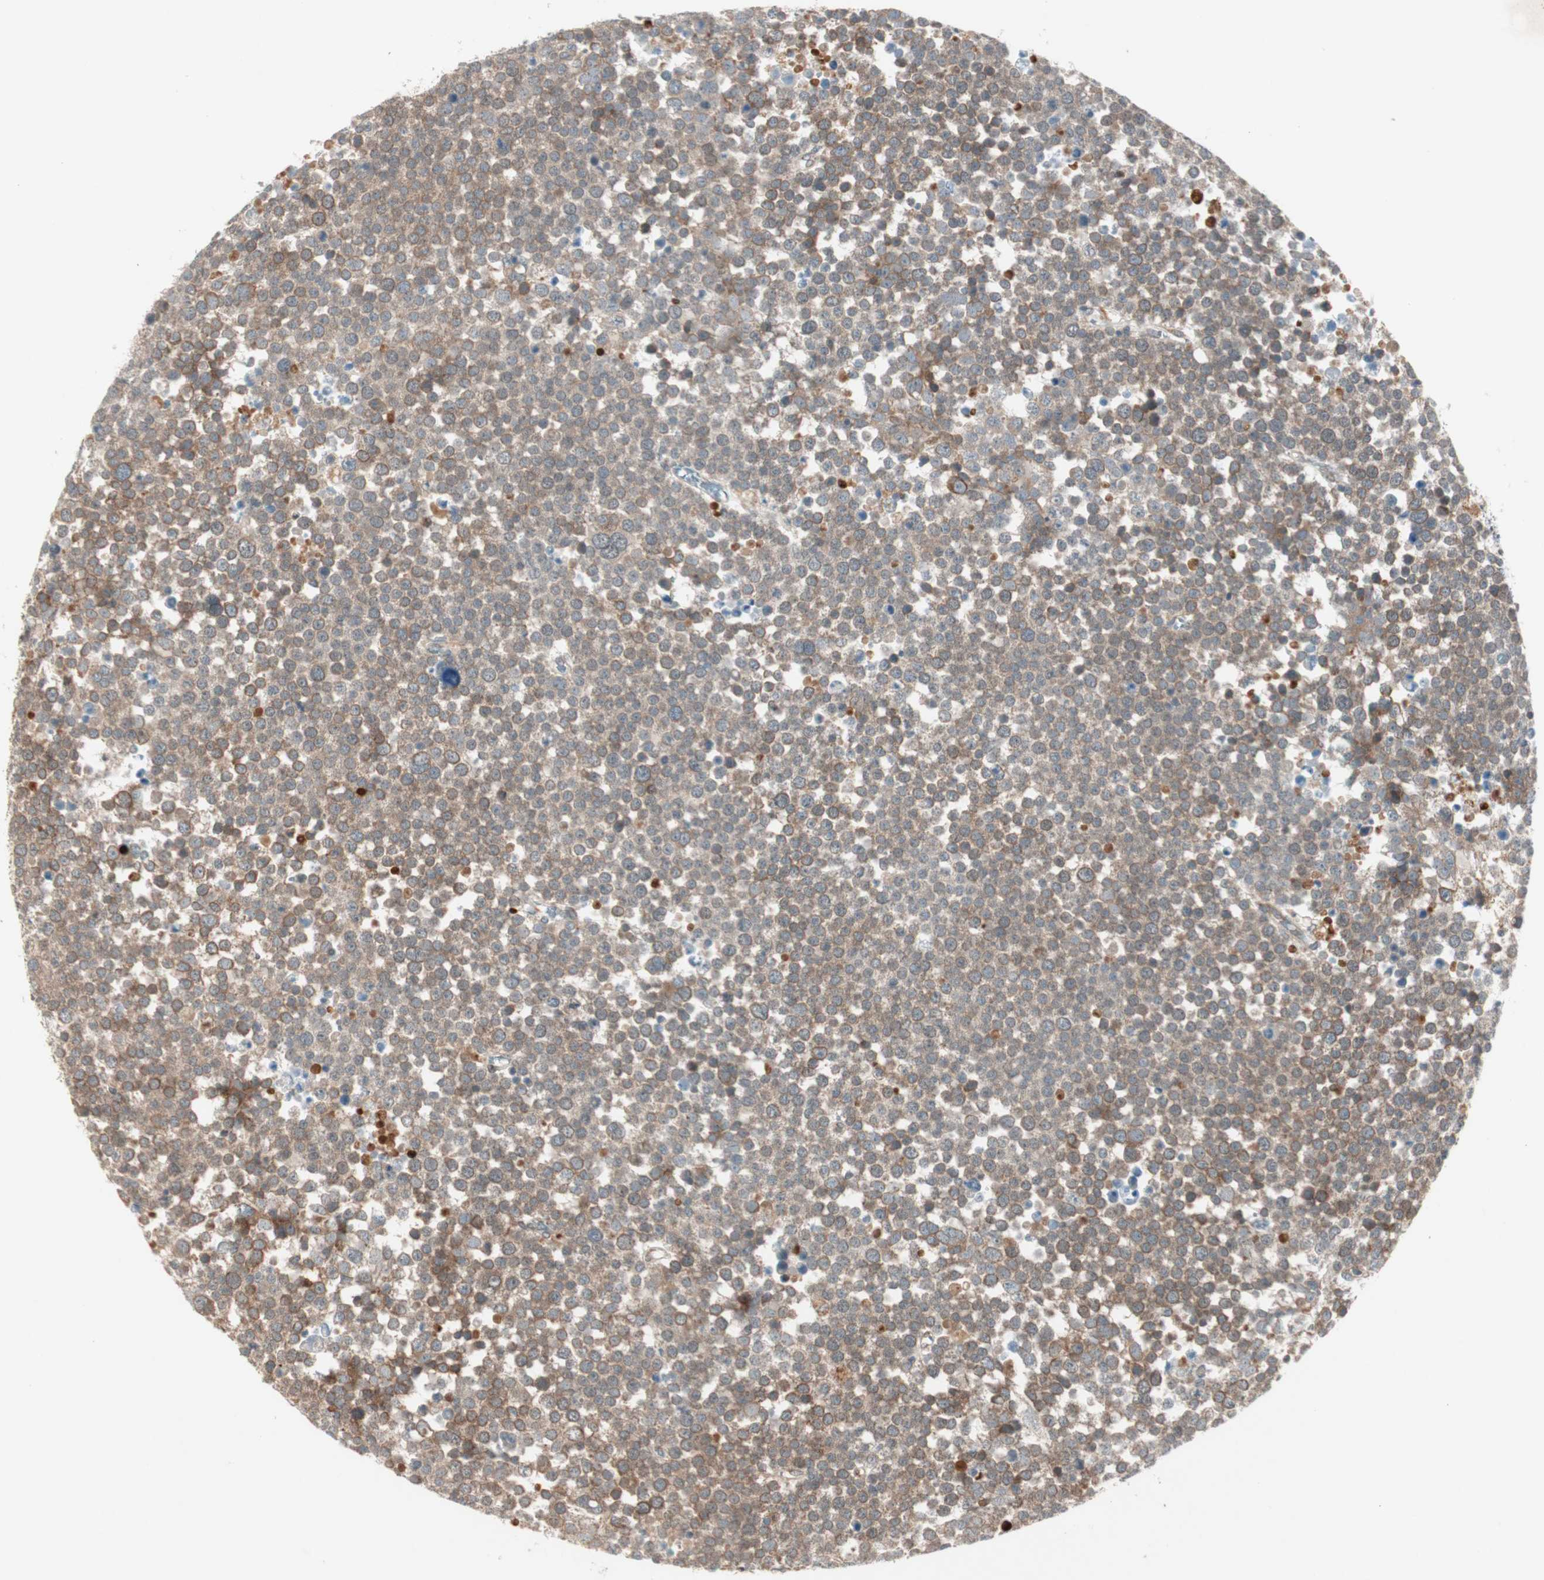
{"staining": {"intensity": "moderate", "quantity": ">75%", "location": "cytoplasmic/membranous"}, "tissue": "testis cancer", "cell_type": "Tumor cells", "image_type": "cancer", "snomed": [{"axis": "morphology", "description": "Seminoma, NOS"}, {"axis": "topography", "description": "Testis"}], "caption": "This histopathology image reveals testis seminoma stained with immunohistochemistry (IHC) to label a protein in brown. The cytoplasmic/membranous of tumor cells show moderate positivity for the protein. Nuclei are counter-stained blue.", "gene": "ZNF37A", "patient": {"sex": "male", "age": 71}}